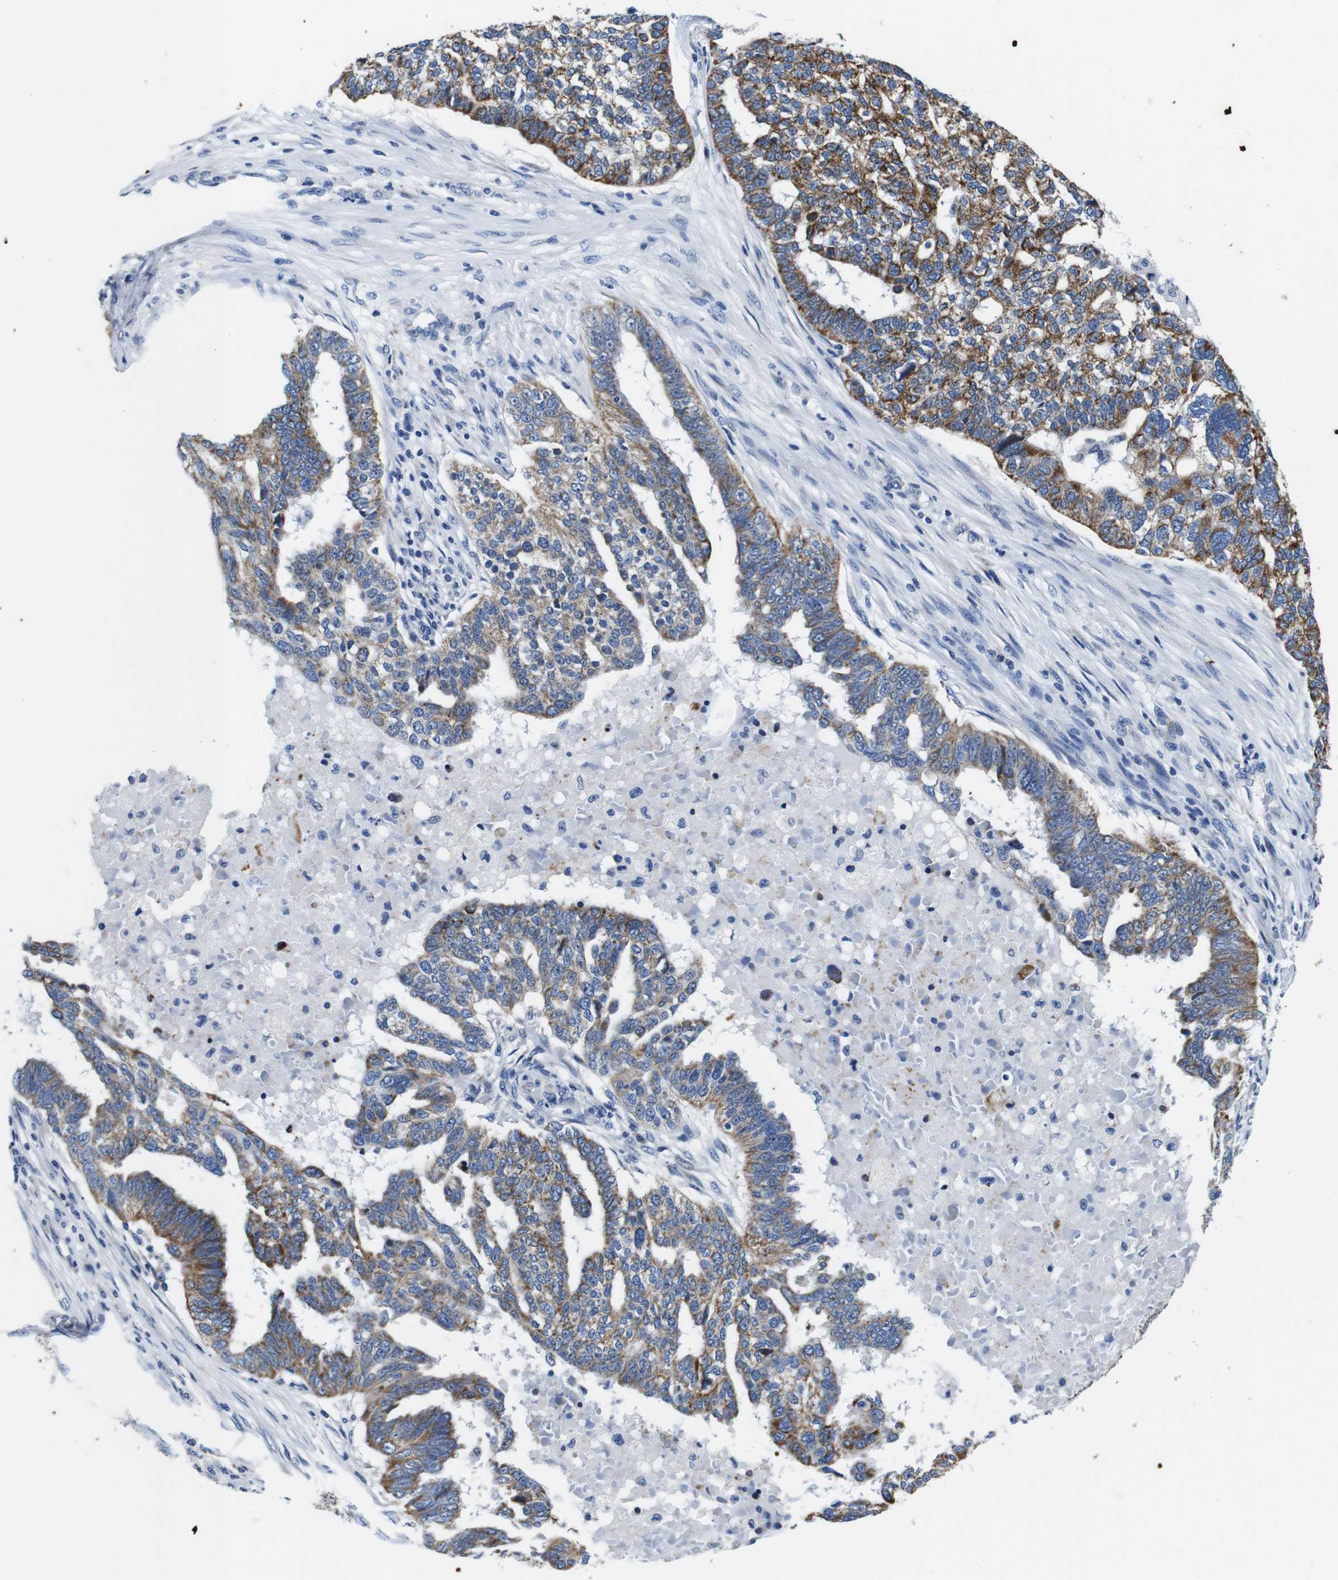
{"staining": {"intensity": "moderate", "quantity": ">75%", "location": "cytoplasmic/membranous"}, "tissue": "ovarian cancer", "cell_type": "Tumor cells", "image_type": "cancer", "snomed": [{"axis": "morphology", "description": "Cystadenocarcinoma, serous, NOS"}, {"axis": "topography", "description": "Ovary"}], "caption": "An immunohistochemistry photomicrograph of tumor tissue is shown. Protein staining in brown shows moderate cytoplasmic/membranous positivity in ovarian cancer within tumor cells. Immunohistochemistry stains the protein of interest in brown and the nuclei are stained blue.", "gene": "SNX19", "patient": {"sex": "female", "age": 59}}